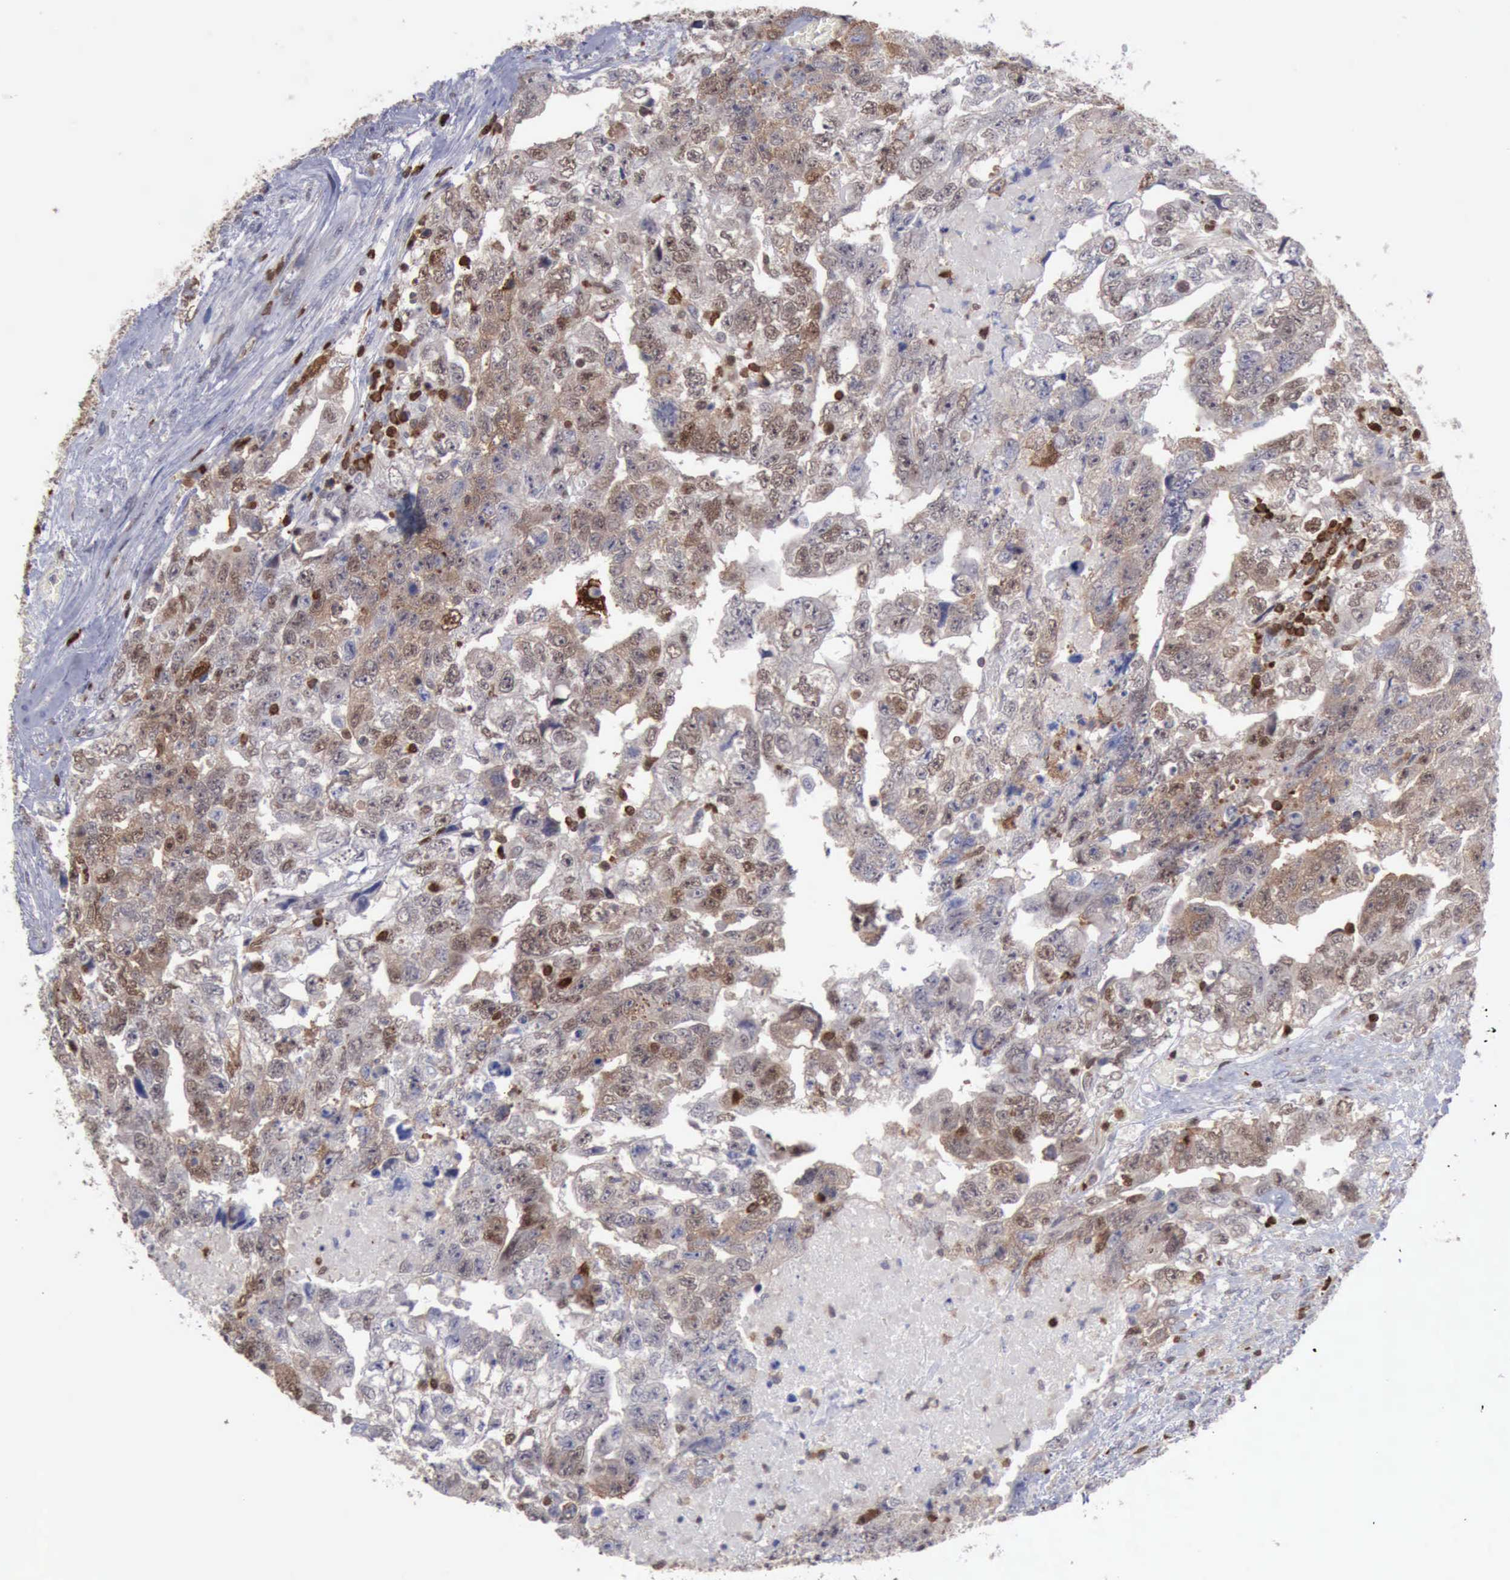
{"staining": {"intensity": "moderate", "quantity": ">75%", "location": "cytoplasmic/membranous,nuclear"}, "tissue": "testis cancer", "cell_type": "Tumor cells", "image_type": "cancer", "snomed": [{"axis": "morphology", "description": "Carcinoma, Embryonal, NOS"}, {"axis": "topography", "description": "Testis"}], "caption": "This photomicrograph shows embryonal carcinoma (testis) stained with immunohistochemistry (IHC) to label a protein in brown. The cytoplasmic/membranous and nuclear of tumor cells show moderate positivity for the protein. Nuclei are counter-stained blue.", "gene": "PDCD4", "patient": {"sex": "male", "age": 36}}